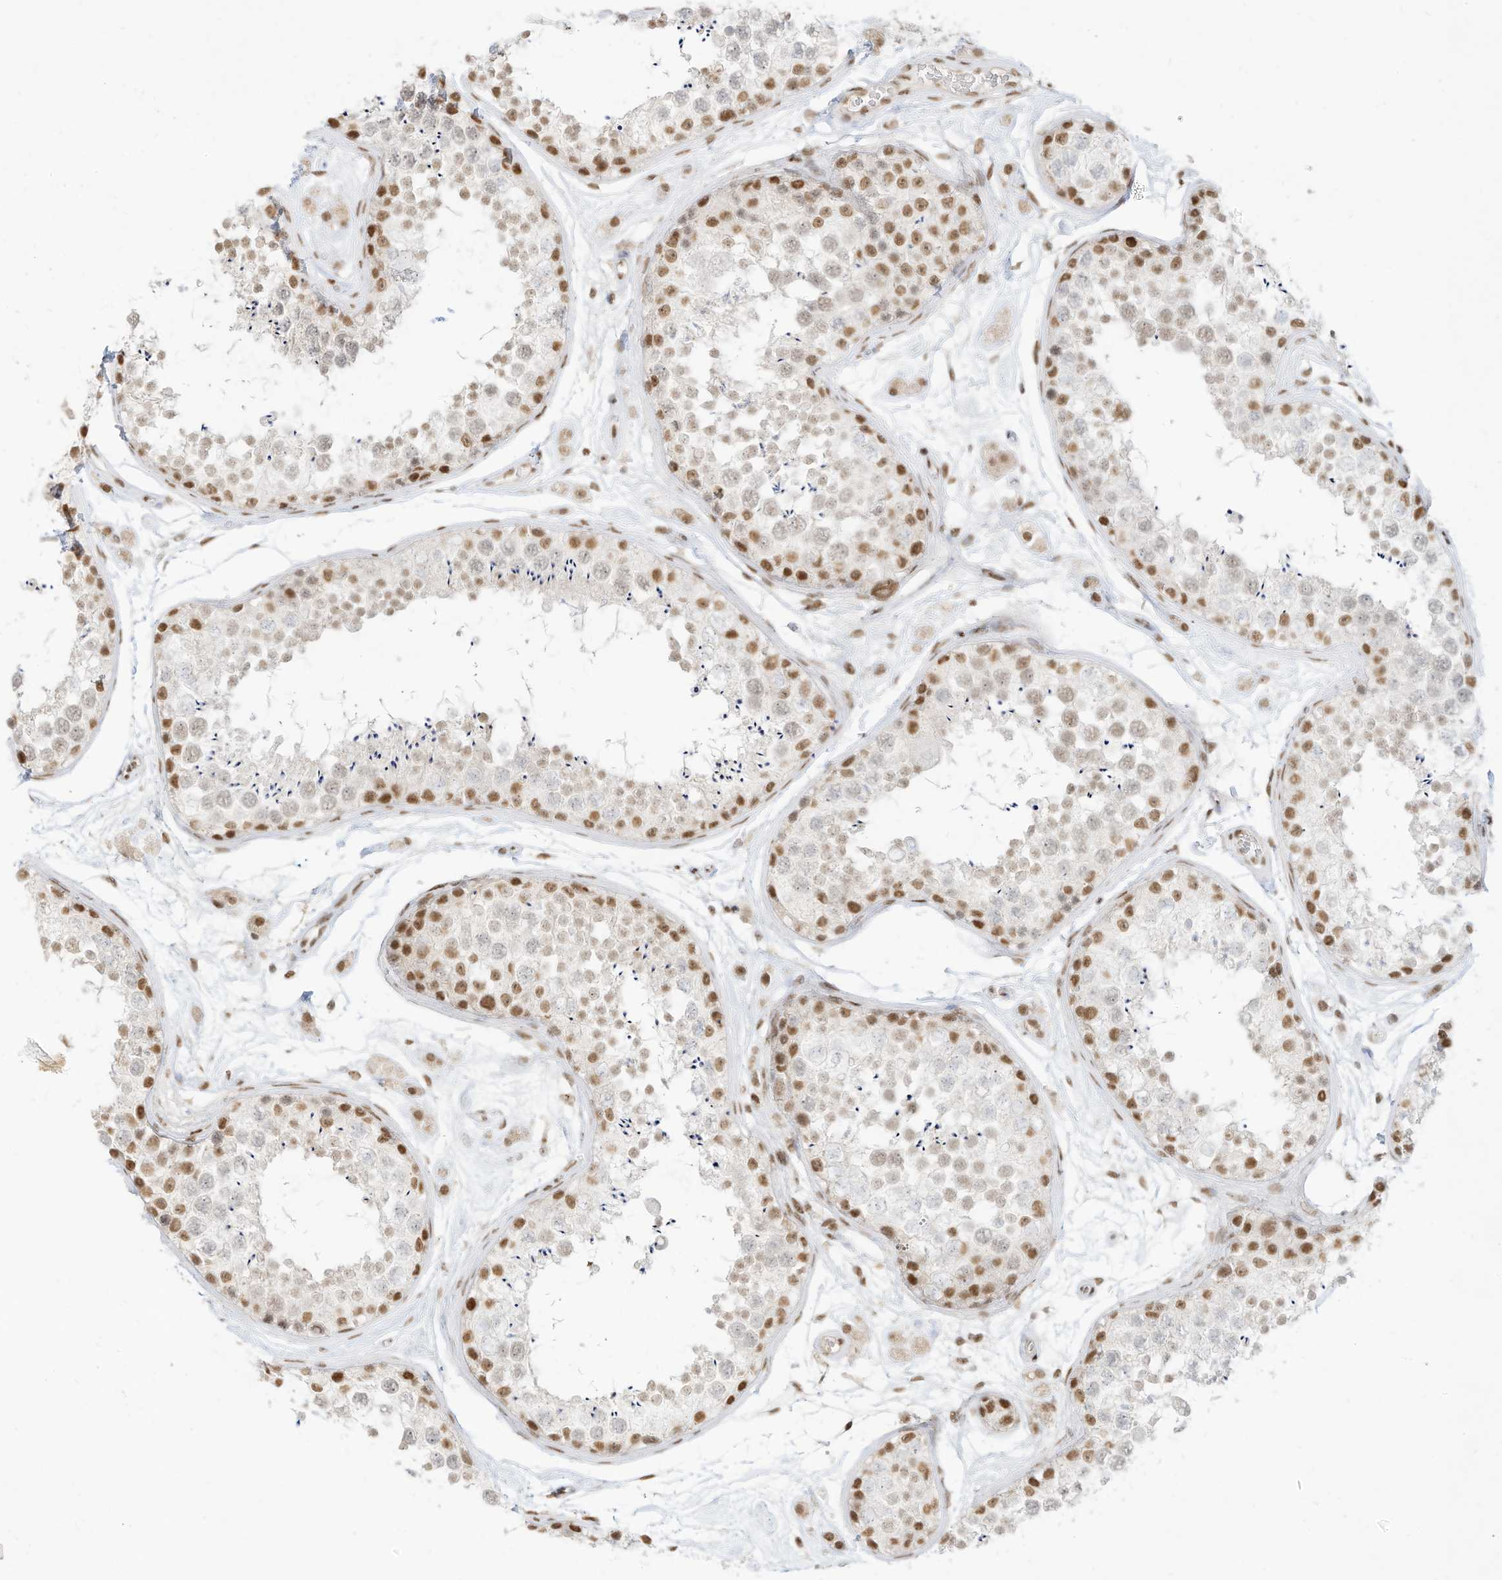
{"staining": {"intensity": "moderate", "quantity": "25%-75%", "location": "nuclear"}, "tissue": "testis", "cell_type": "Cells in seminiferous ducts", "image_type": "normal", "snomed": [{"axis": "morphology", "description": "Normal tissue, NOS"}, {"axis": "topography", "description": "Testis"}], "caption": "The micrograph exhibits staining of benign testis, revealing moderate nuclear protein expression (brown color) within cells in seminiferous ducts.", "gene": "NHSL1", "patient": {"sex": "male", "age": 25}}